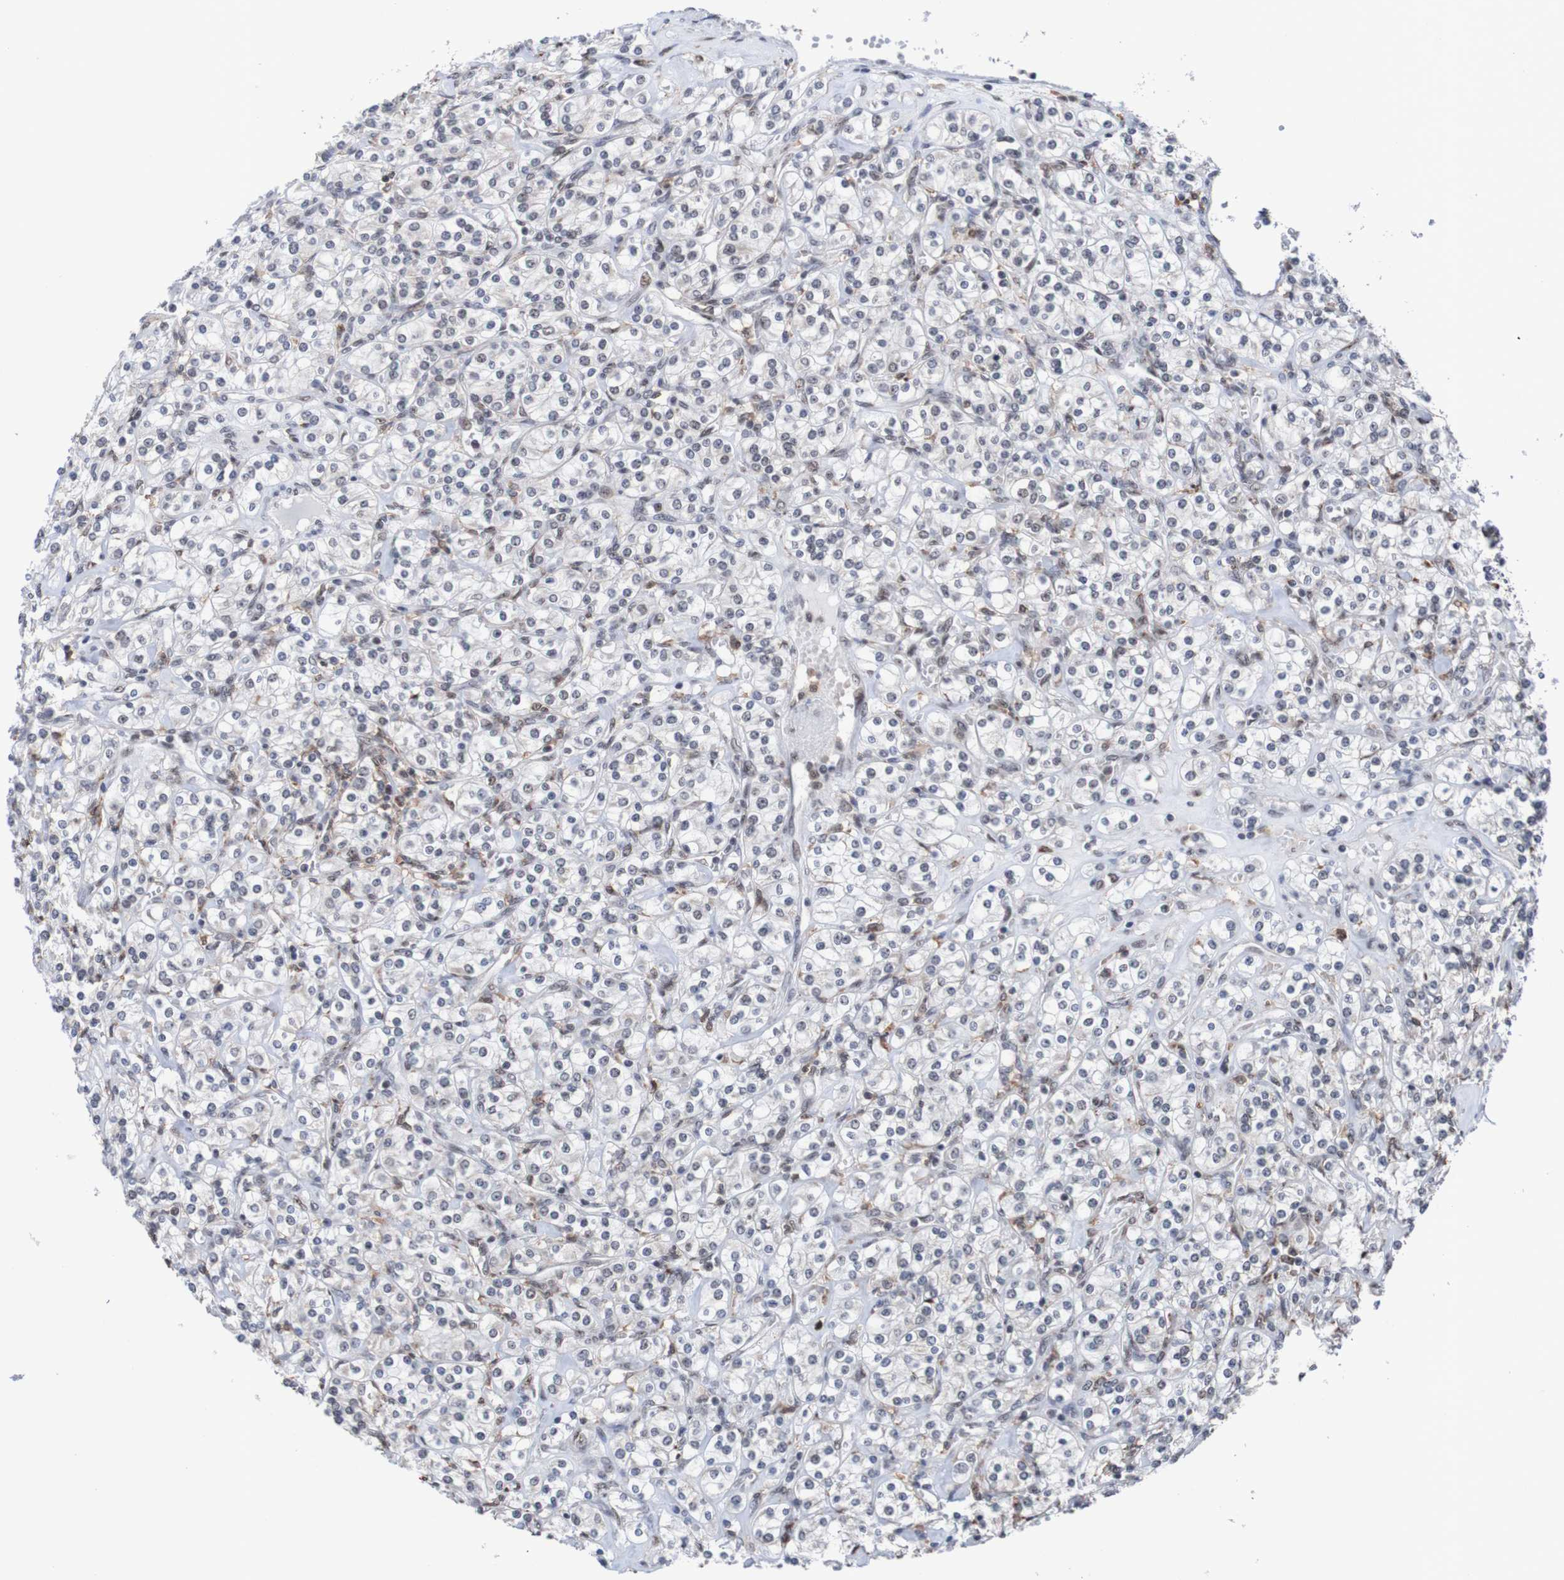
{"staining": {"intensity": "weak", "quantity": "<25%", "location": "cytoplasmic/membranous"}, "tissue": "renal cancer", "cell_type": "Tumor cells", "image_type": "cancer", "snomed": [{"axis": "morphology", "description": "Adenocarcinoma, NOS"}, {"axis": "topography", "description": "Kidney"}], "caption": "Immunohistochemical staining of human renal adenocarcinoma displays no significant staining in tumor cells.", "gene": "CDC5L", "patient": {"sex": "male", "age": 77}}